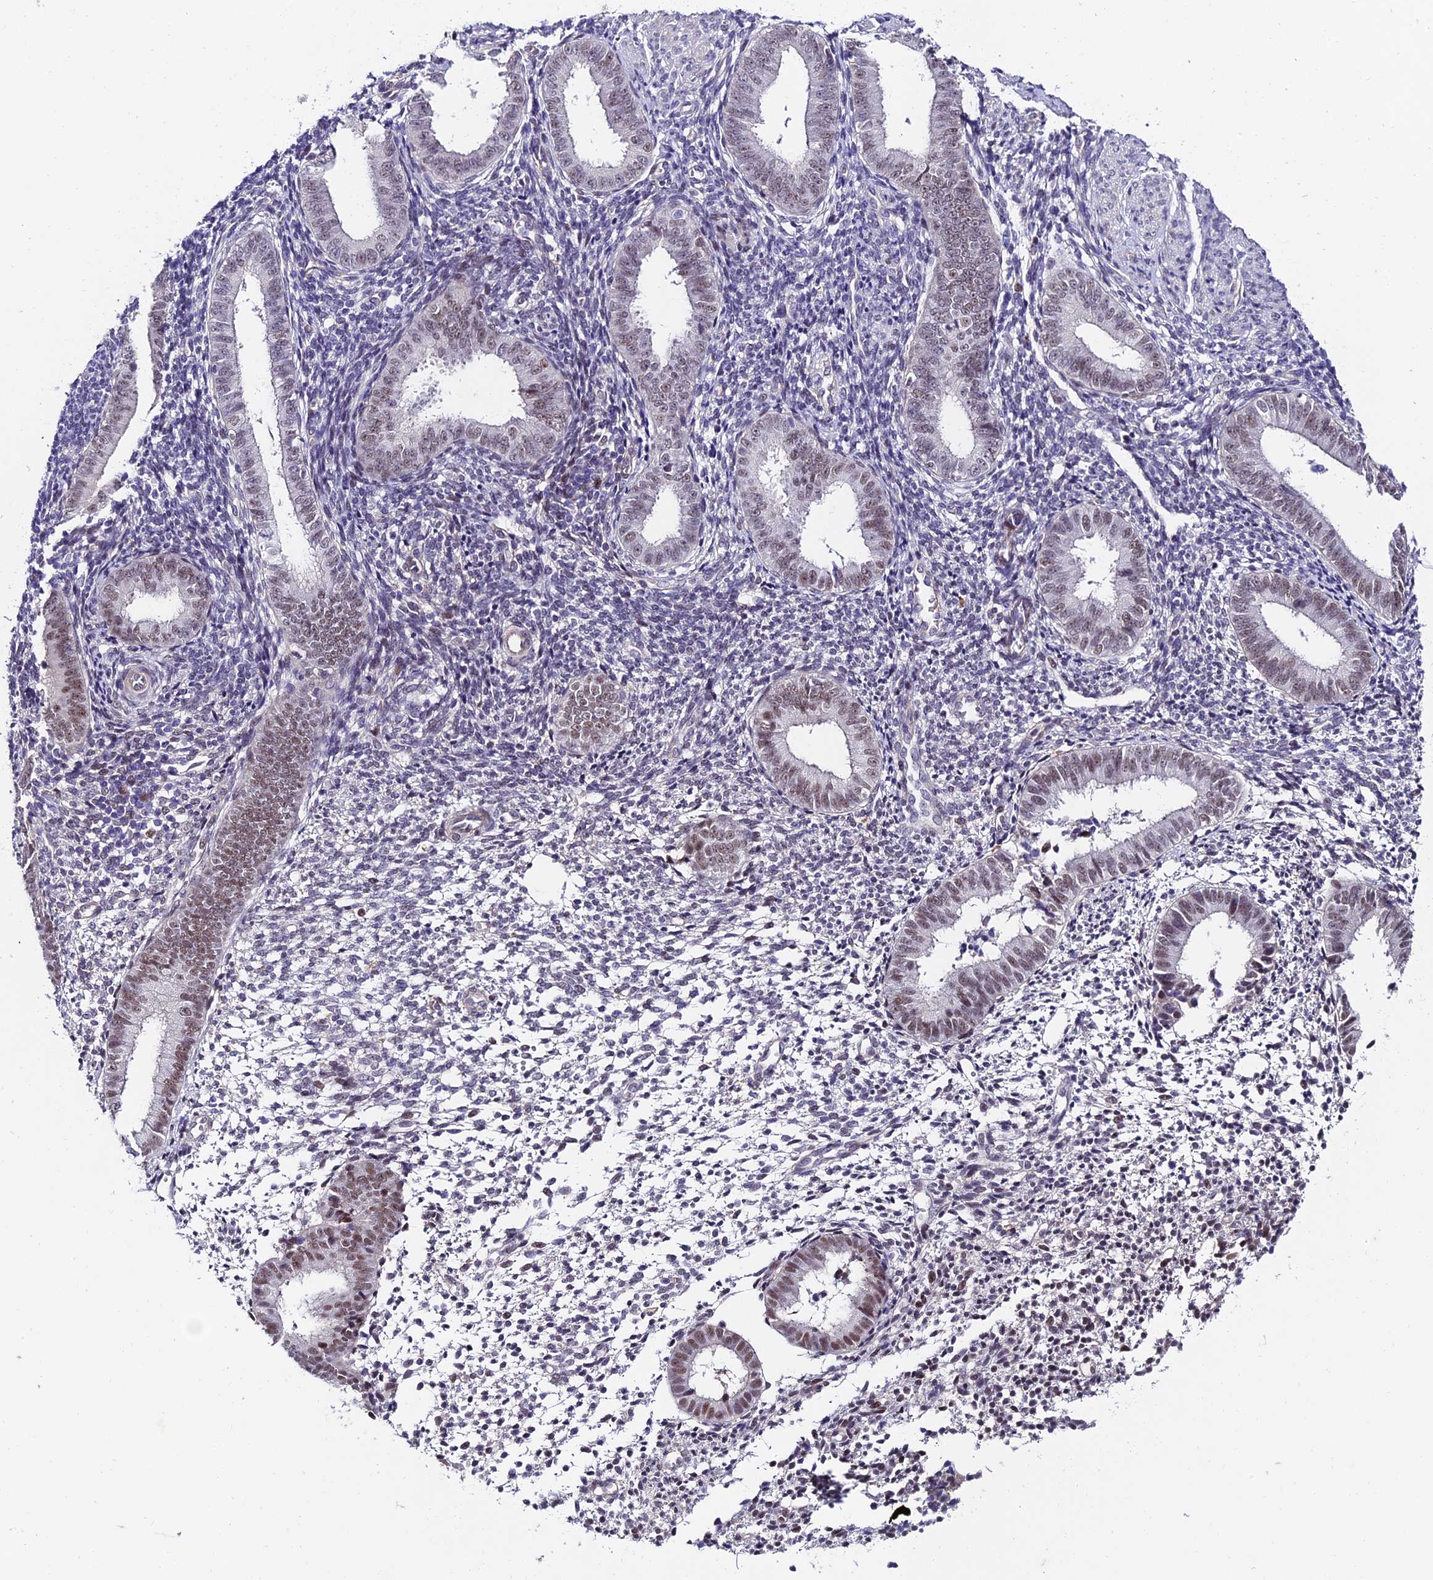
{"staining": {"intensity": "negative", "quantity": "none", "location": "none"}, "tissue": "endometrium", "cell_type": "Cells in endometrial stroma", "image_type": "normal", "snomed": [{"axis": "morphology", "description": "Normal tissue, NOS"}, {"axis": "topography", "description": "Uterus"}, {"axis": "topography", "description": "Endometrium"}], "caption": "The micrograph shows no staining of cells in endometrial stroma in benign endometrium. The staining was performed using DAB to visualize the protein expression in brown, while the nuclei were stained in blue with hematoxylin (Magnification: 20x).", "gene": "TRIM24", "patient": {"sex": "female", "age": 48}}